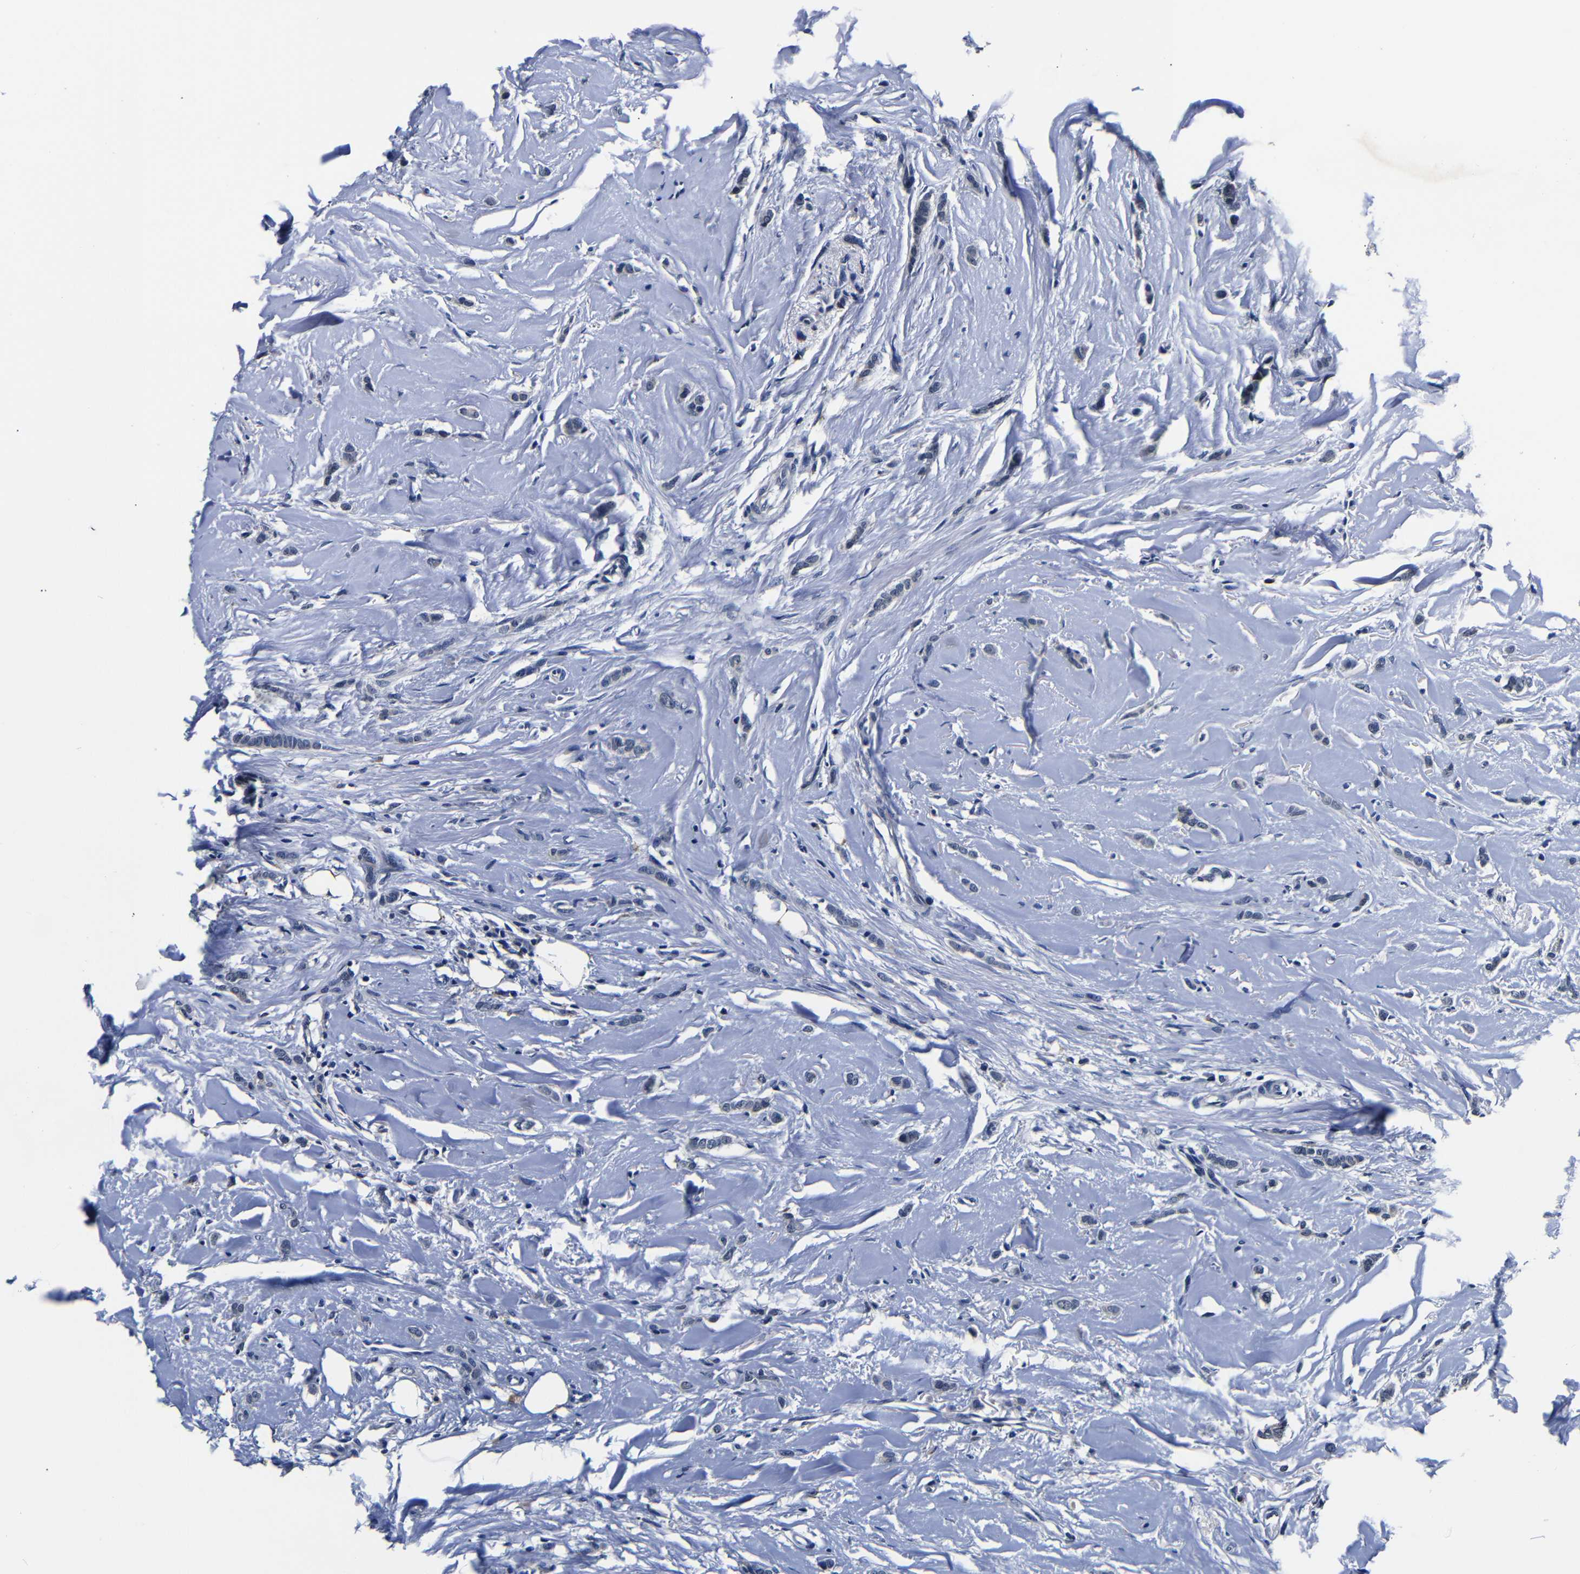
{"staining": {"intensity": "negative", "quantity": "none", "location": "none"}, "tissue": "breast cancer", "cell_type": "Tumor cells", "image_type": "cancer", "snomed": [{"axis": "morphology", "description": "Lobular carcinoma"}, {"axis": "topography", "description": "Skin"}, {"axis": "topography", "description": "Breast"}], "caption": "The immunohistochemistry histopathology image has no significant positivity in tumor cells of breast cancer tissue. (Brightfield microscopy of DAB (3,3'-diaminobenzidine) immunohistochemistry (IHC) at high magnification).", "gene": "DEPP1", "patient": {"sex": "female", "age": 46}}